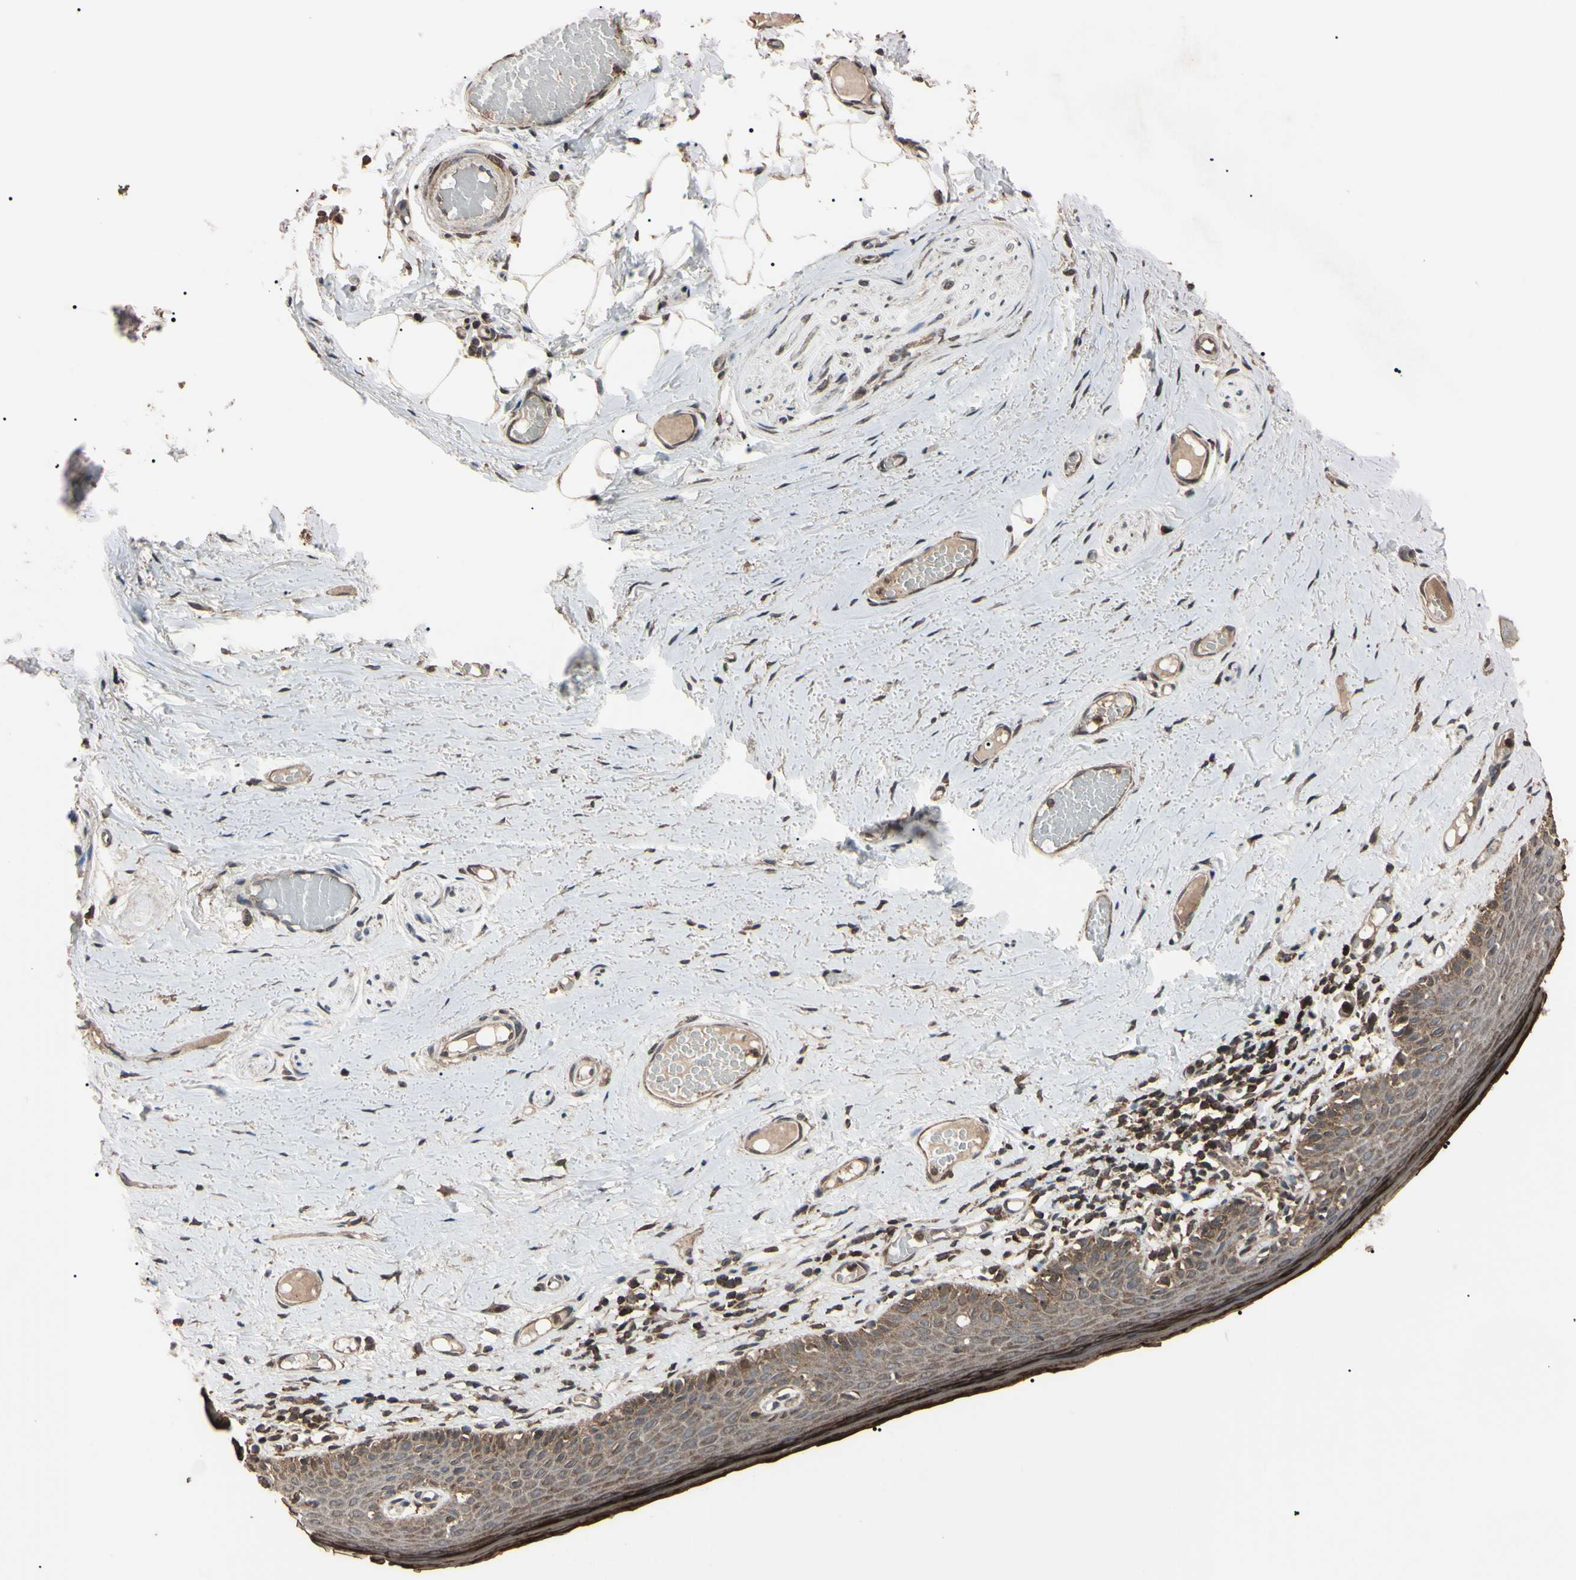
{"staining": {"intensity": "moderate", "quantity": ">75%", "location": "cytoplasmic/membranous"}, "tissue": "skin", "cell_type": "Epidermal cells", "image_type": "normal", "snomed": [{"axis": "morphology", "description": "Normal tissue, NOS"}, {"axis": "topography", "description": "Vulva"}], "caption": "Epidermal cells reveal medium levels of moderate cytoplasmic/membranous staining in about >75% of cells in benign skin.", "gene": "TNFRSF1A", "patient": {"sex": "female", "age": 54}}